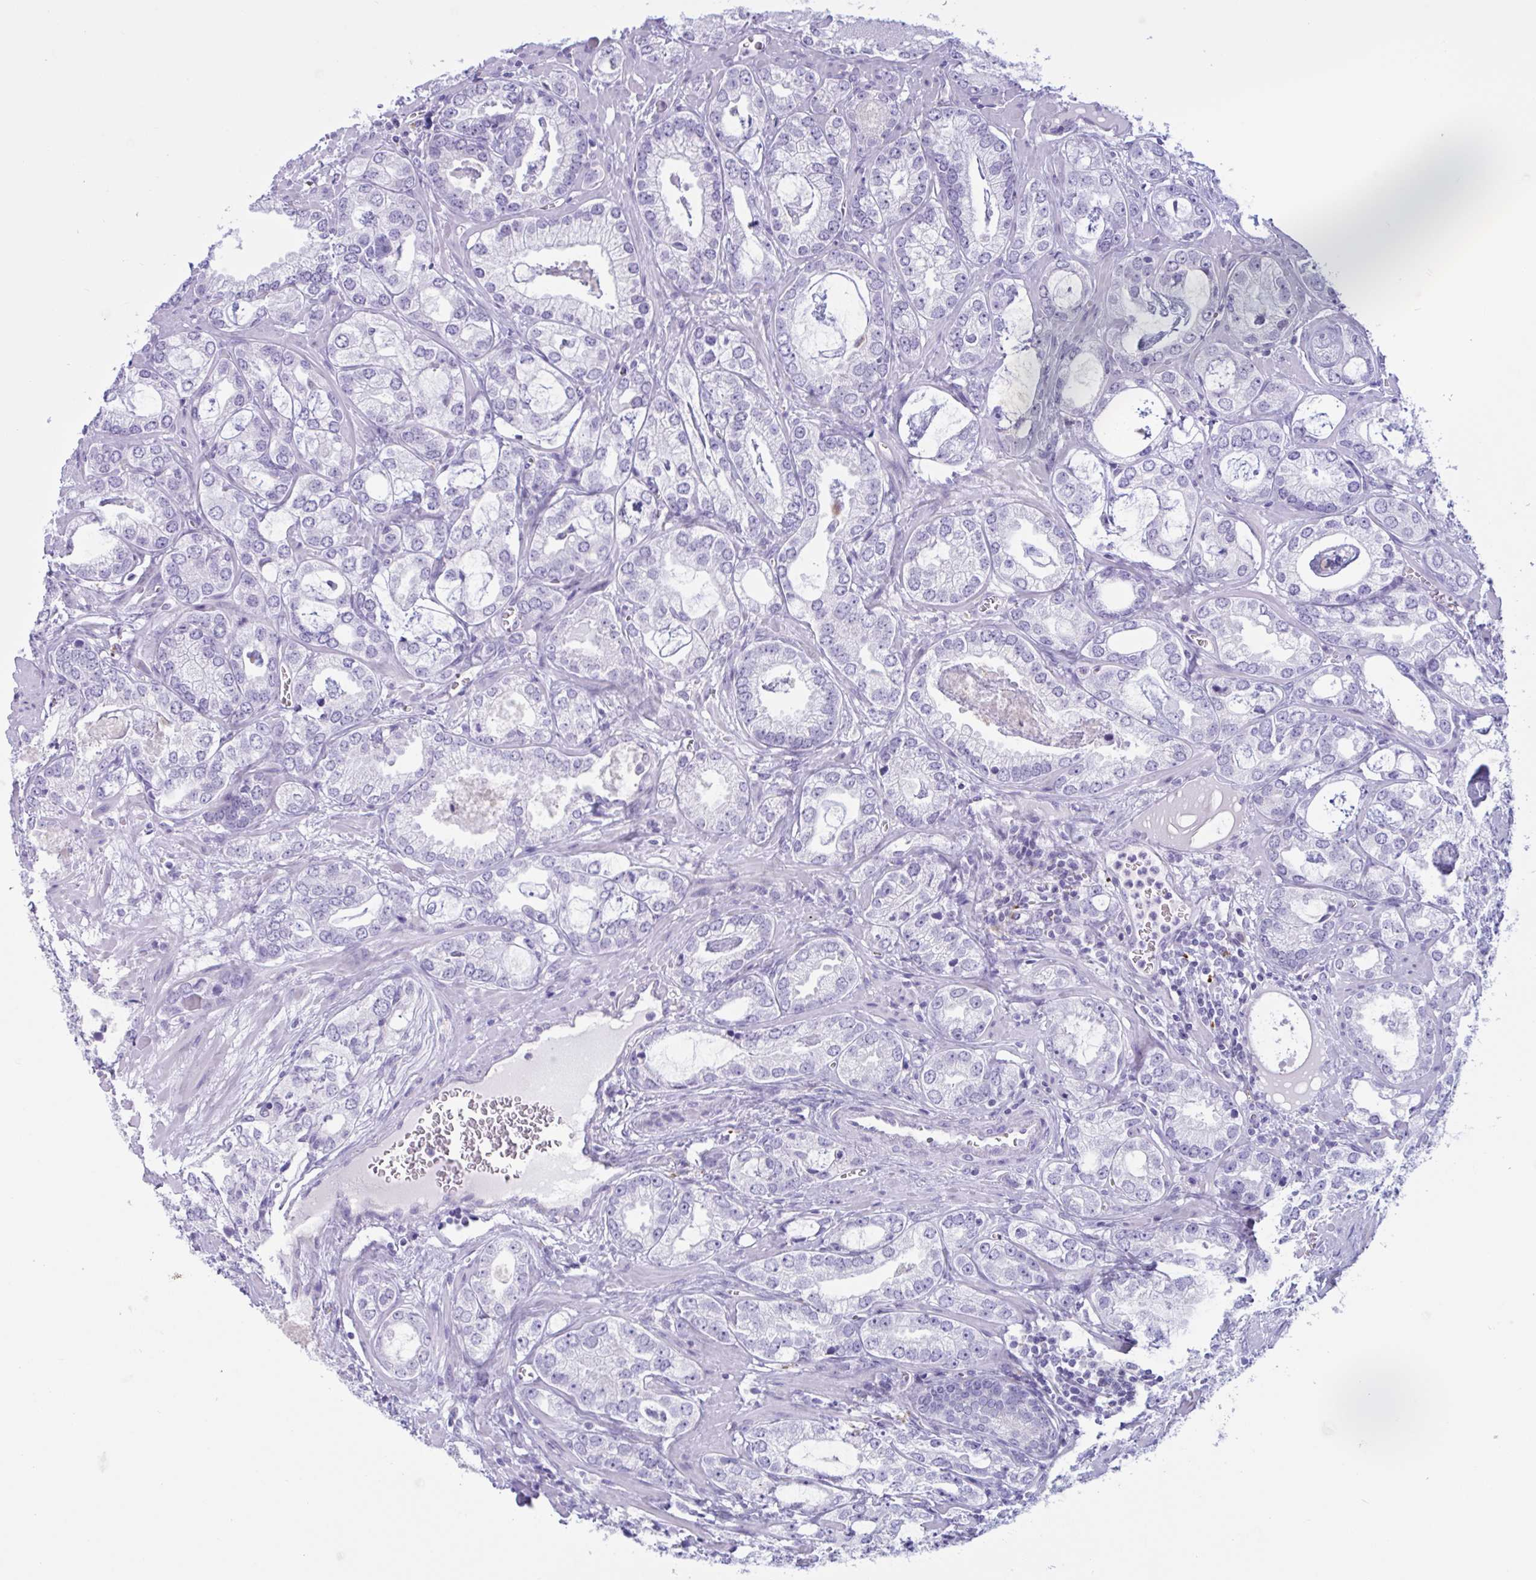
{"staining": {"intensity": "negative", "quantity": "none", "location": "none"}, "tissue": "prostate cancer", "cell_type": "Tumor cells", "image_type": "cancer", "snomed": [{"axis": "morphology", "description": "Adenocarcinoma, Medium grade"}, {"axis": "topography", "description": "Prostate"}], "caption": "This histopathology image is of prostate cancer stained with IHC to label a protein in brown with the nuclei are counter-stained blue. There is no staining in tumor cells.", "gene": "XCL1", "patient": {"sex": "male", "age": 57}}